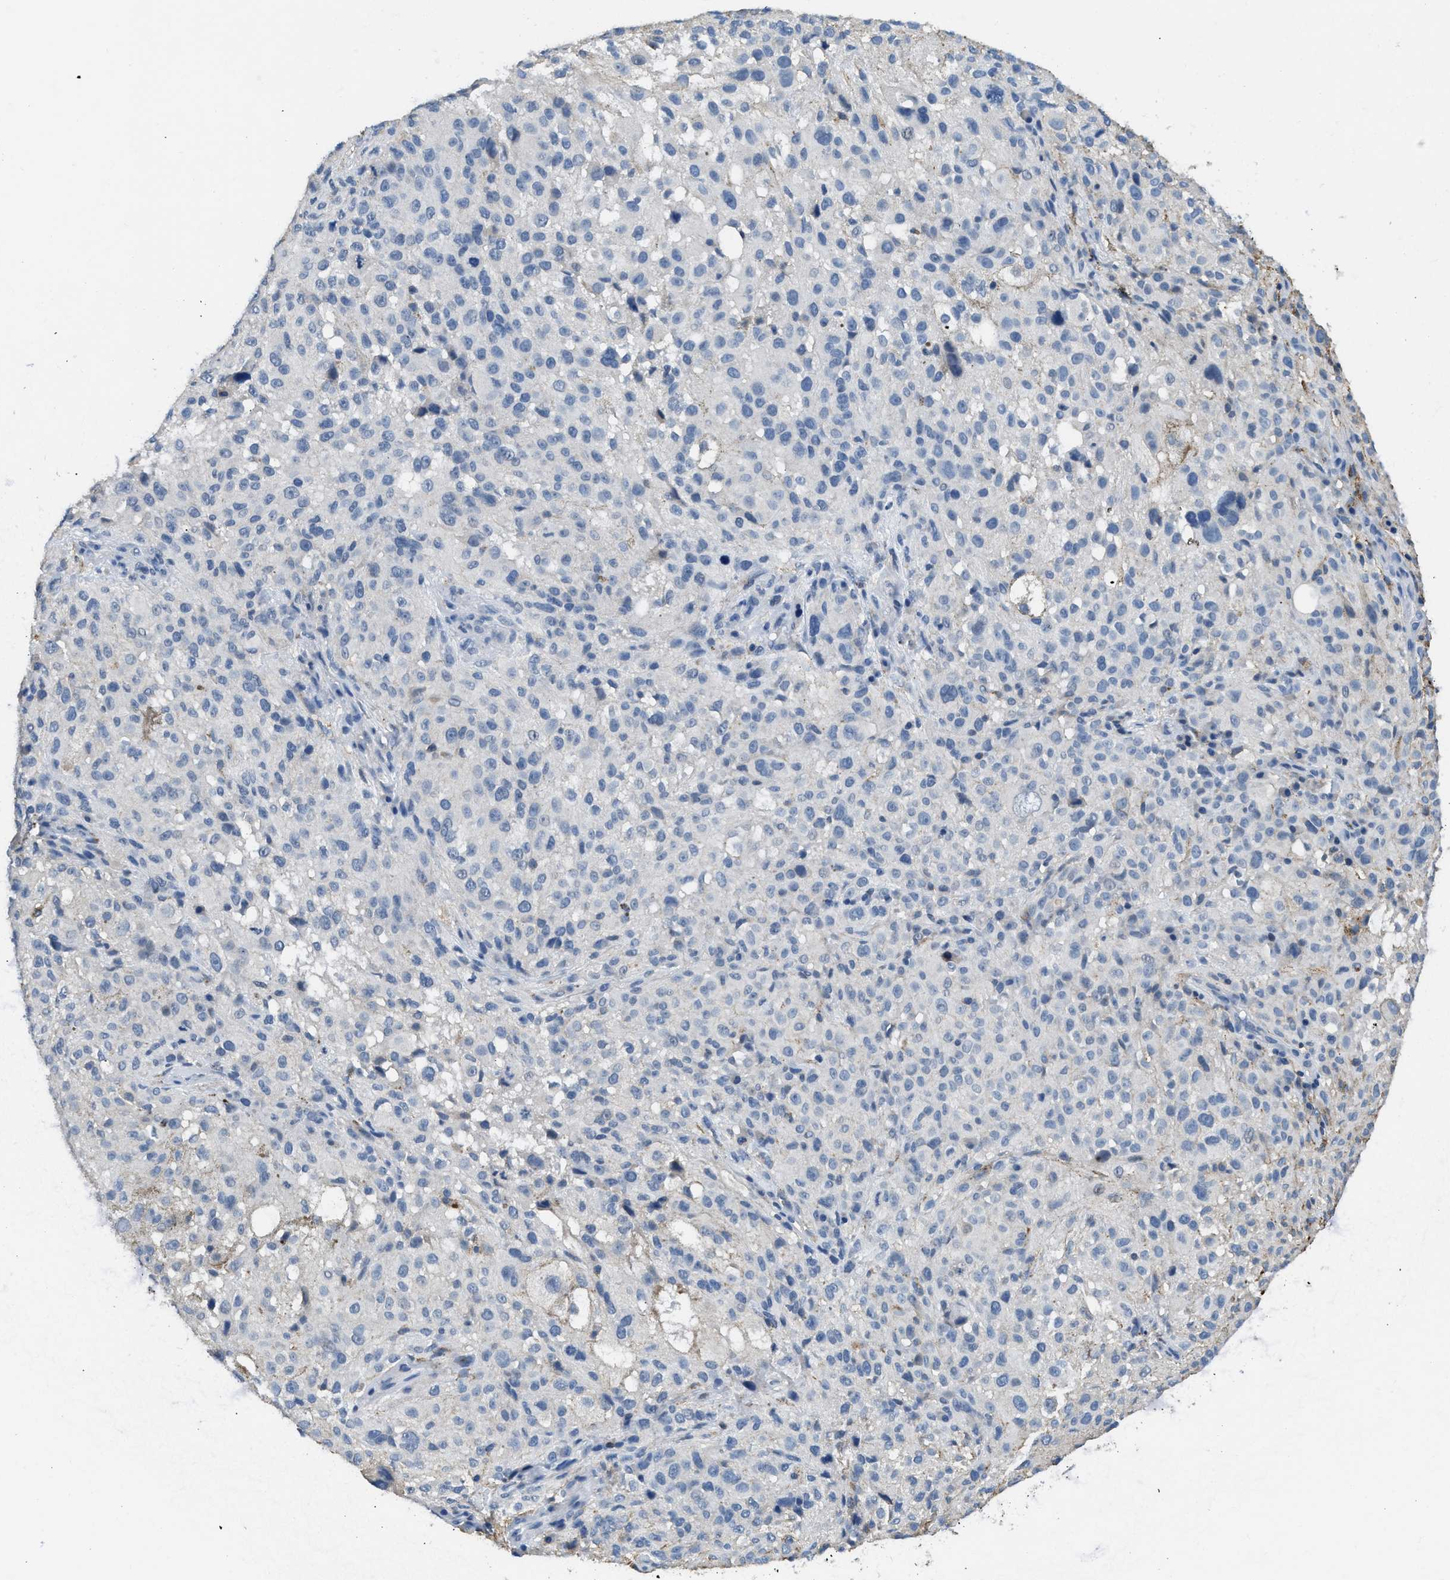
{"staining": {"intensity": "negative", "quantity": "none", "location": "none"}, "tissue": "melanoma", "cell_type": "Tumor cells", "image_type": "cancer", "snomed": [{"axis": "morphology", "description": "Necrosis, NOS"}, {"axis": "morphology", "description": "Malignant melanoma, NOS"}, {"axis": "topography", "description": "Skin"}], "caption": "IHC histopathology image of malignant melanoma stained for a protein (brown), which shows no expression in tumor cells.", "gene": "LRP1", "patient": {"sex": "female", "age": 87}}